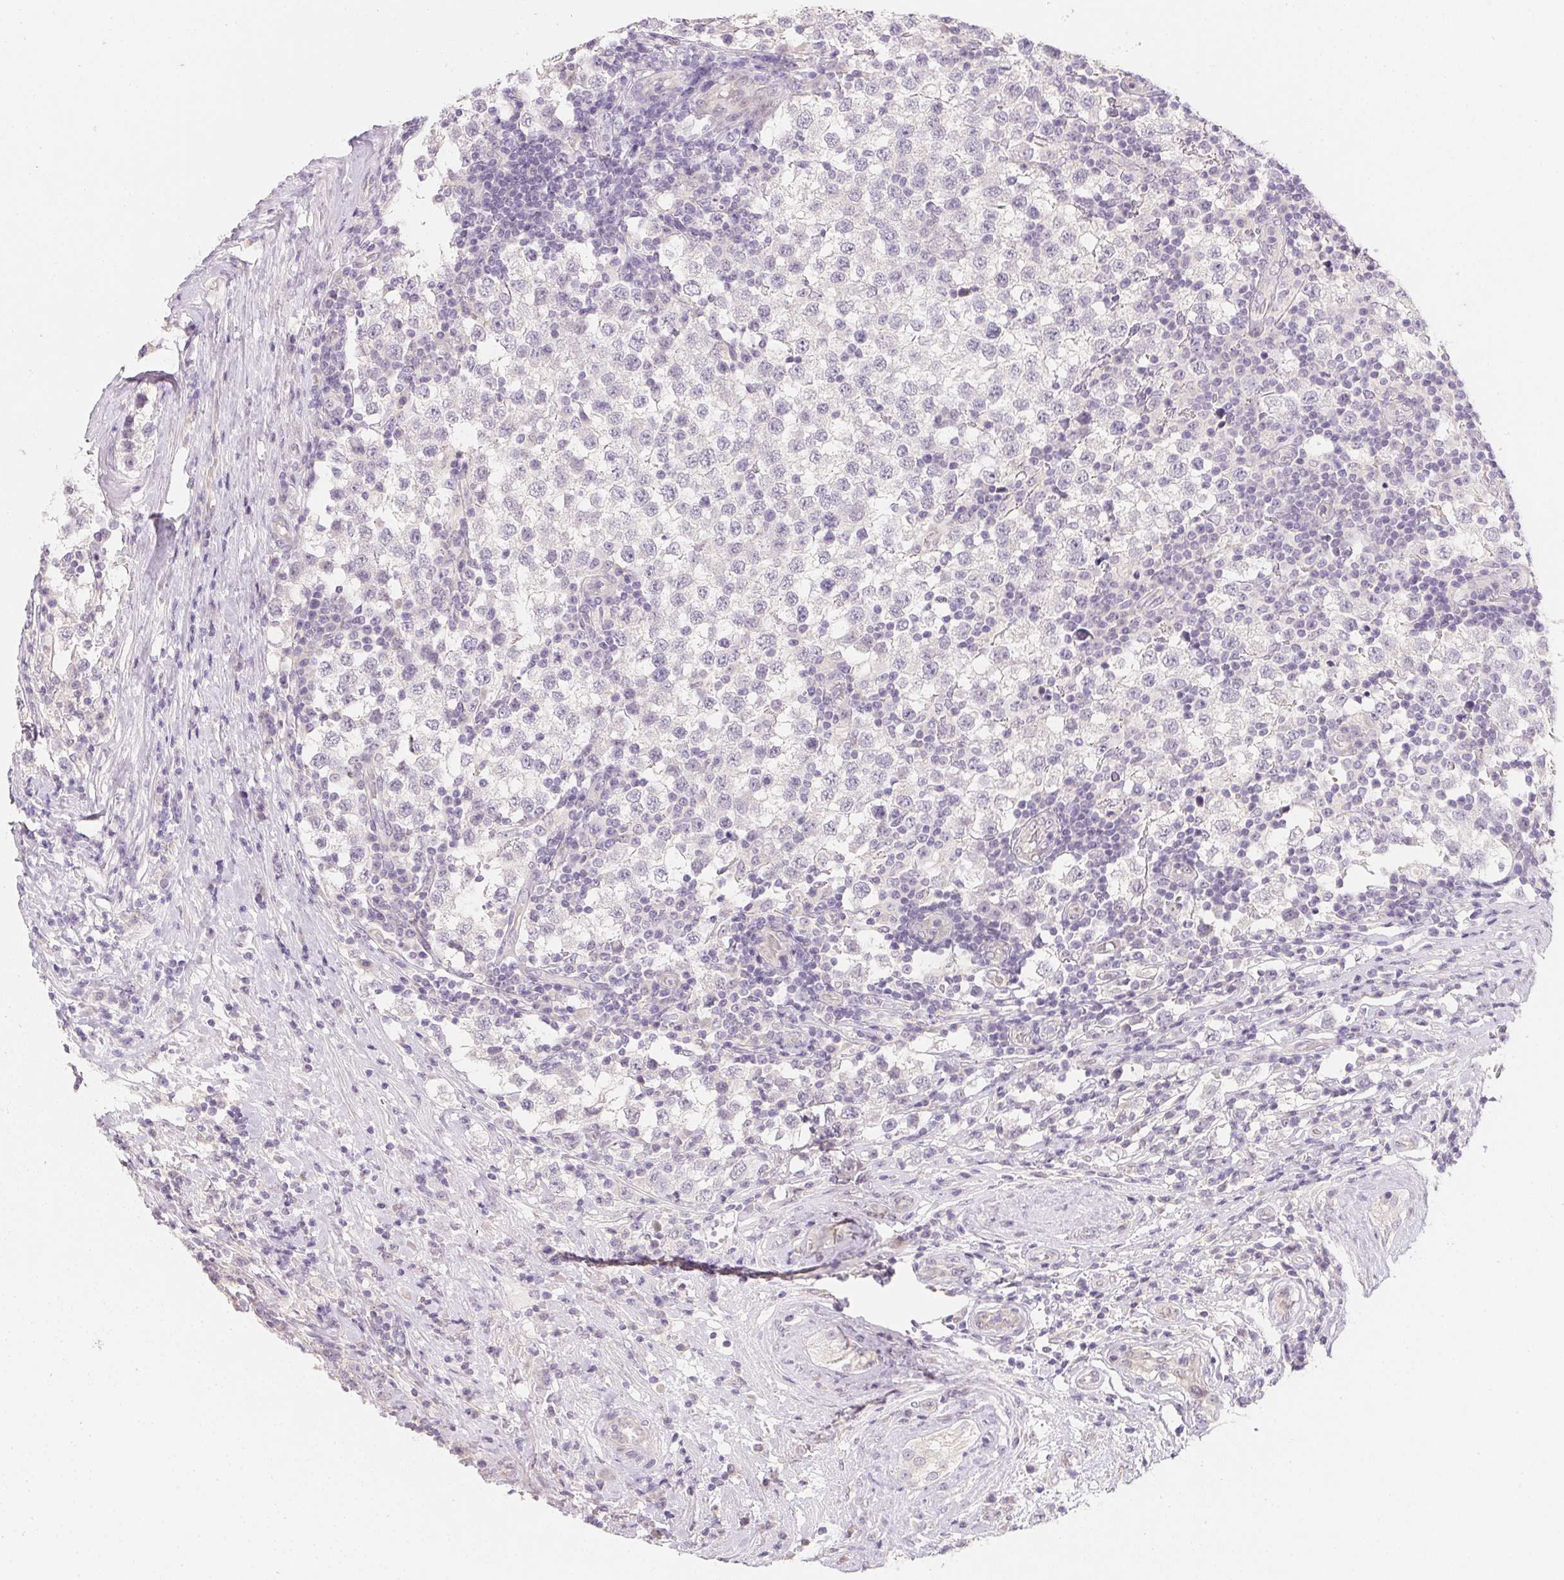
{"staining": {"intensity": "negative", "quantity": "none", "location": "none"}, "tissue": "testis cancer", "cell_type": "Tumor cells", "image_type": "cancer", "snomed": [{"axis": "morphology", "description": "Seminoma, NOS"}, {"axis": "topography", "description": "Testis"}], "caption": "Protein analysis of testis cancer demonstrates no significant positivity in tumor cells. The staining is performed using DAB brown chromogen with nuclei counter-stained in using hematoxylin.", "gene": "ZBBX", "patient": {"sex": "male", "age": 34}}